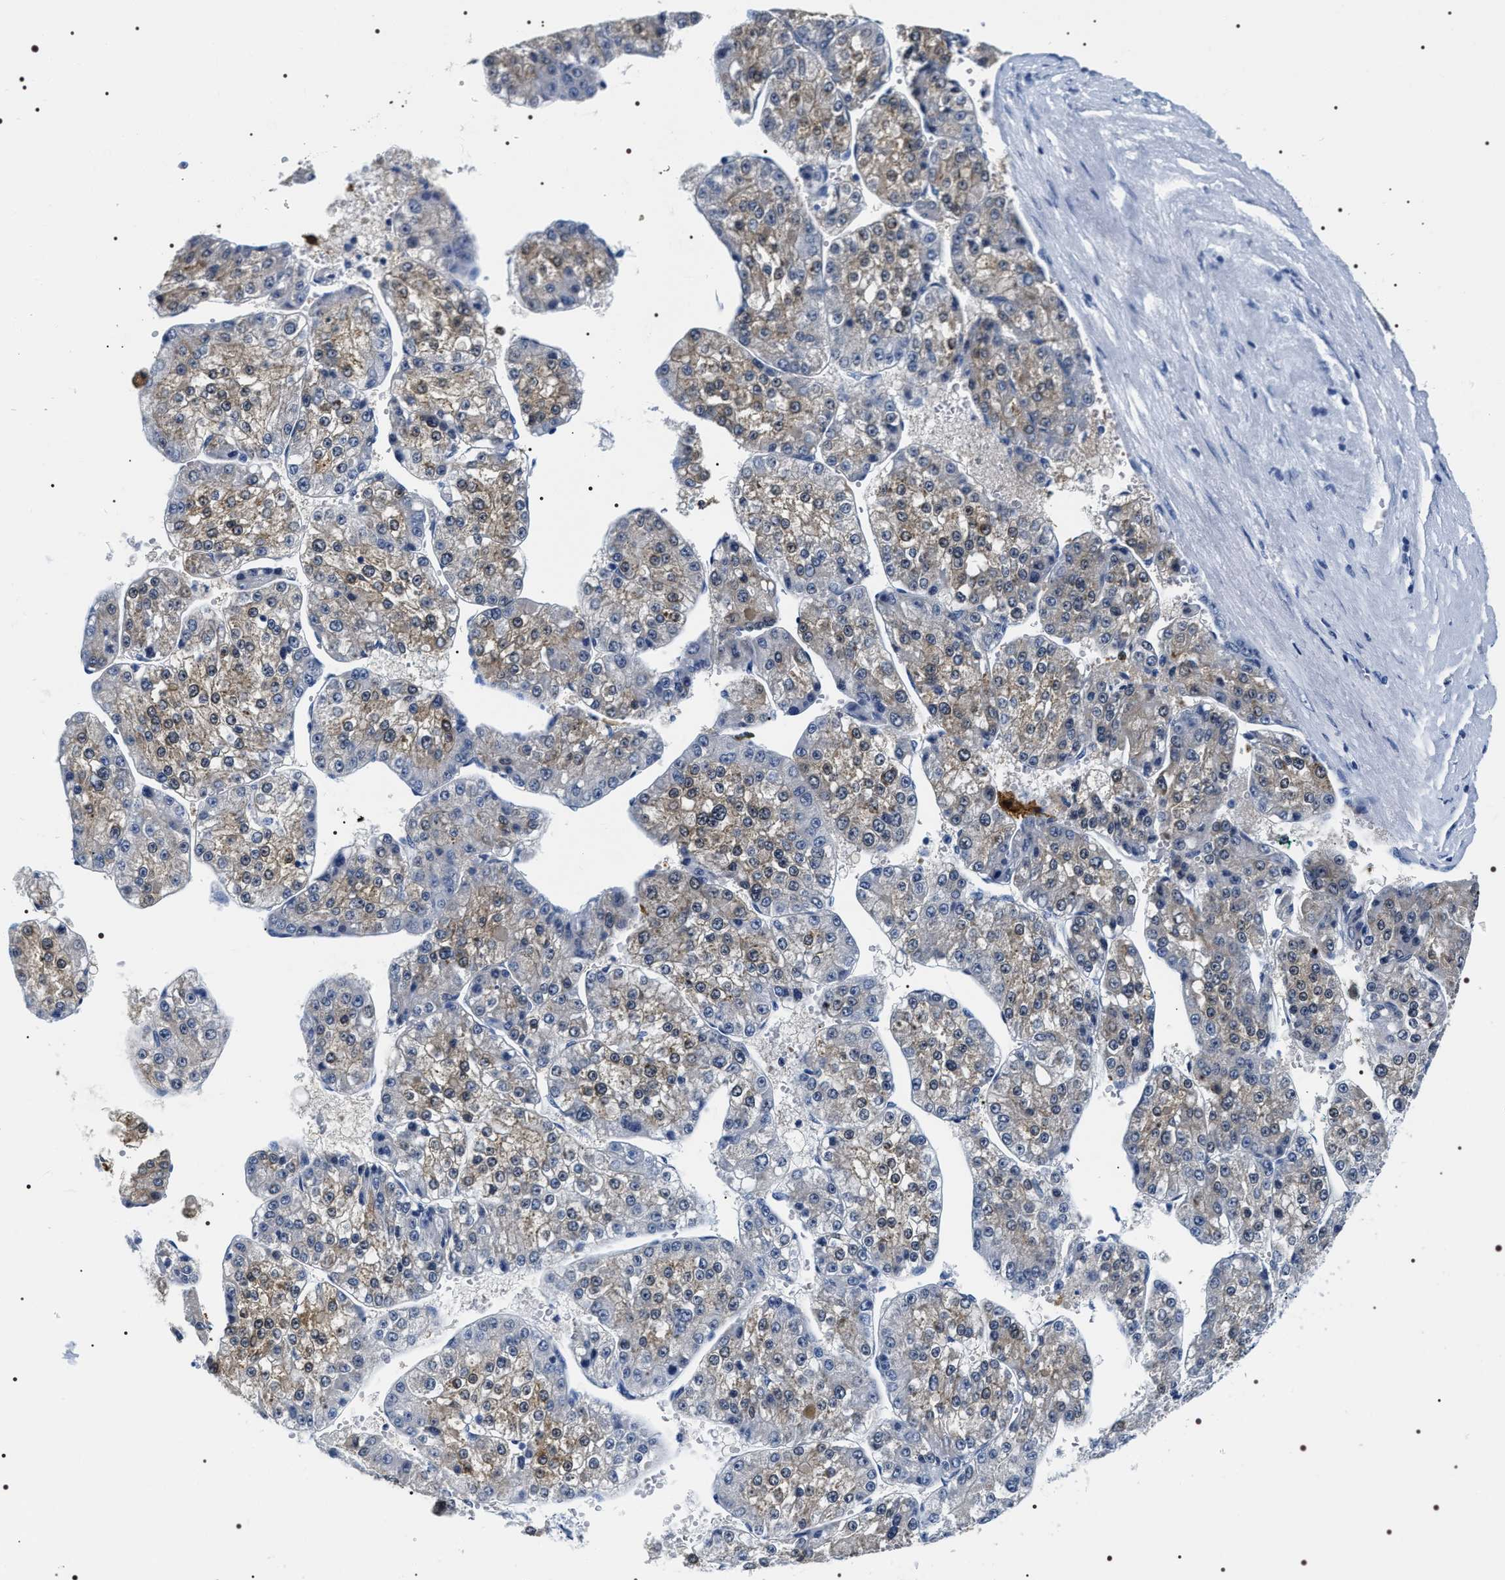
{"staining": {"intensity": "moderate", "quantity": "25%-75%", "location": "cytoplasmic/membranous,nuclear"}, "tissue": "liver cancer", "cell_type": "Tumor cells", "image_type": "cancer", "snomed": [{"axis": "morphology", "description": "Carcinoma, Hepatocellular, NOS"}, {"axis": "topography", "description": "Liver"}], "caption": "Hepatocellular carcinoma (liver) tissue shows moderate cytoplasmic/membranous and nuclear staining in approximately 25%-75% of tumor cells", "gene": "ADH4", "patient": {"sex": "female", "age": 73}}